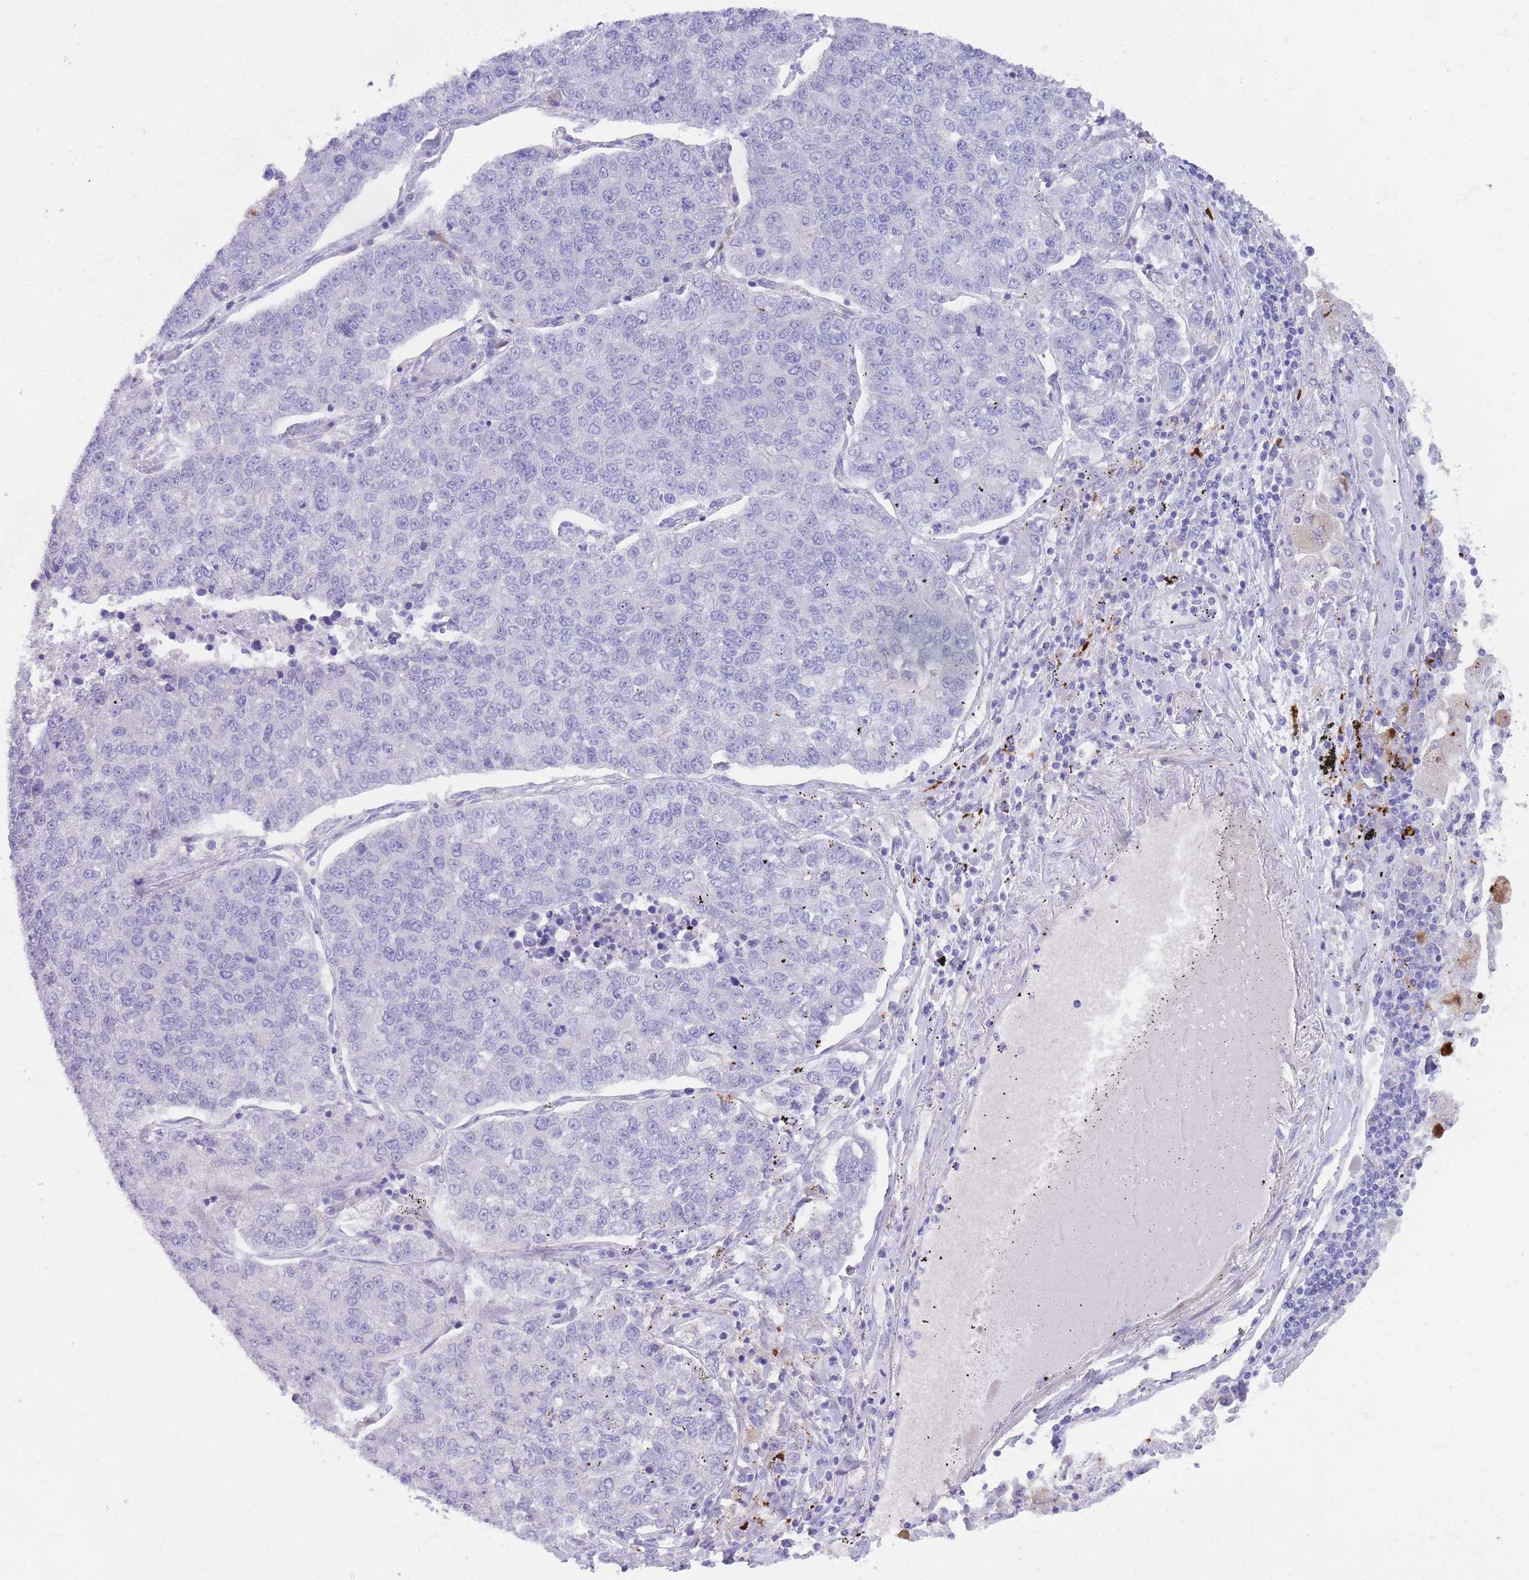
{"staining": {"intensity": "negative", "quantity": "none", "location": "none"}, "tissue": "lung cancer", "cell_type": "Tumor cells", "image_type": "cancer", "snomed": [{"axis": "morphology", "description": "Adenocarcinoma, NOS"}, {"axis": "topography", "description": "Lung"}], "caption": "Tumor cells are negative for brown protein staining in lung cancer (adenocarcinoma).", "gene": "QTRT1", "patient": {"sex": "male", "age": 49}}